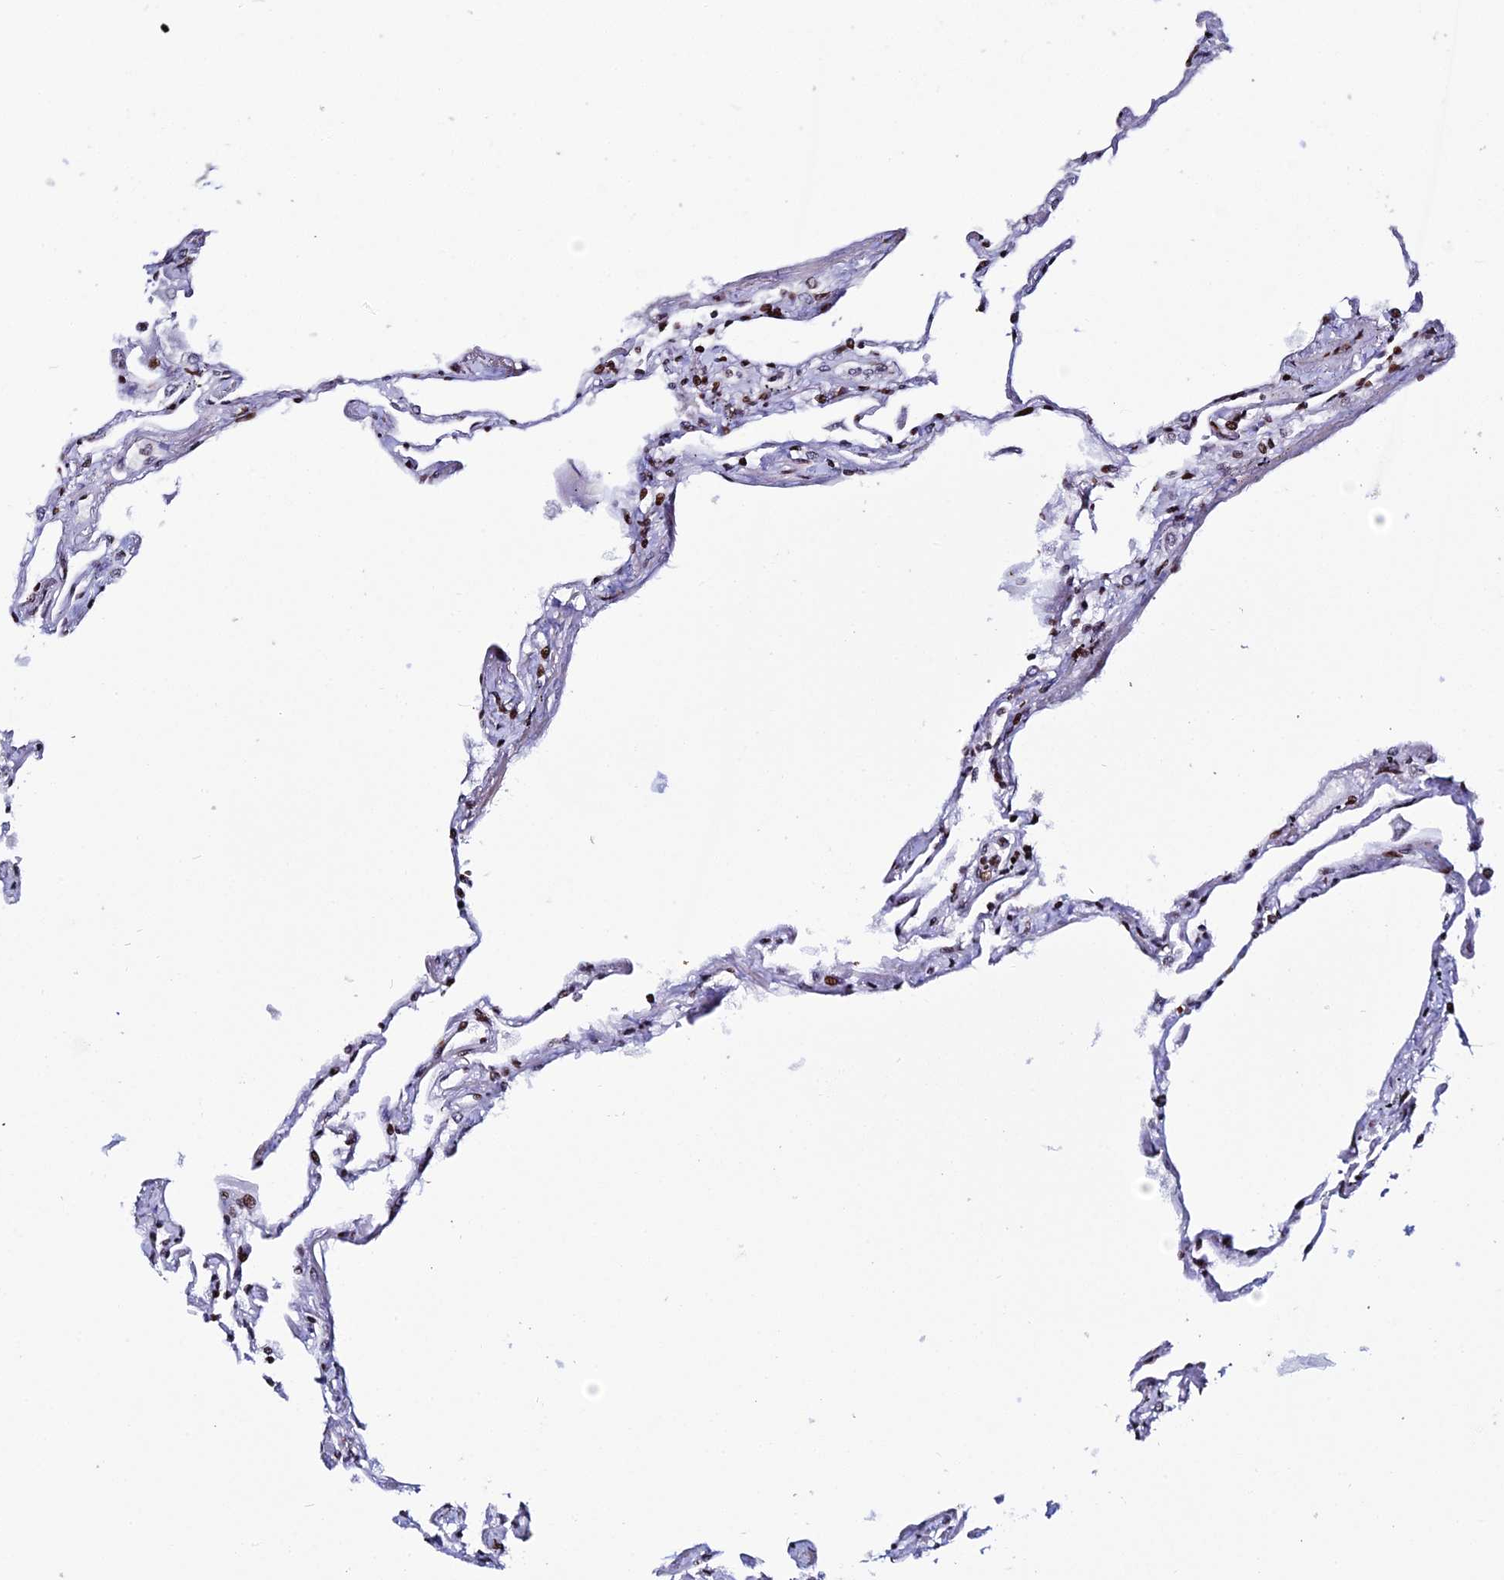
{"staining": {"intensity": "strong", "quantity": "25%-75%", "location": "nuclear"}, "tissue": "lung", "cell_type": "Alveolar cells", "image_type": "normal", "snomed": [{"axis": "morphology", "description": "Normal tissue, NOS"}, {"axis": "topography", "description": "Lung"}], "caption": "Brown immunohistochemical staining in unremarkable lung demonstrates strong nuclear positivity in approximately 25%-75% of alveolar cells. (DAB IHC with brightfield microscopy, high magnification).", "gene": "MYNN", "patient": {"sex": "female", "age": 67}}